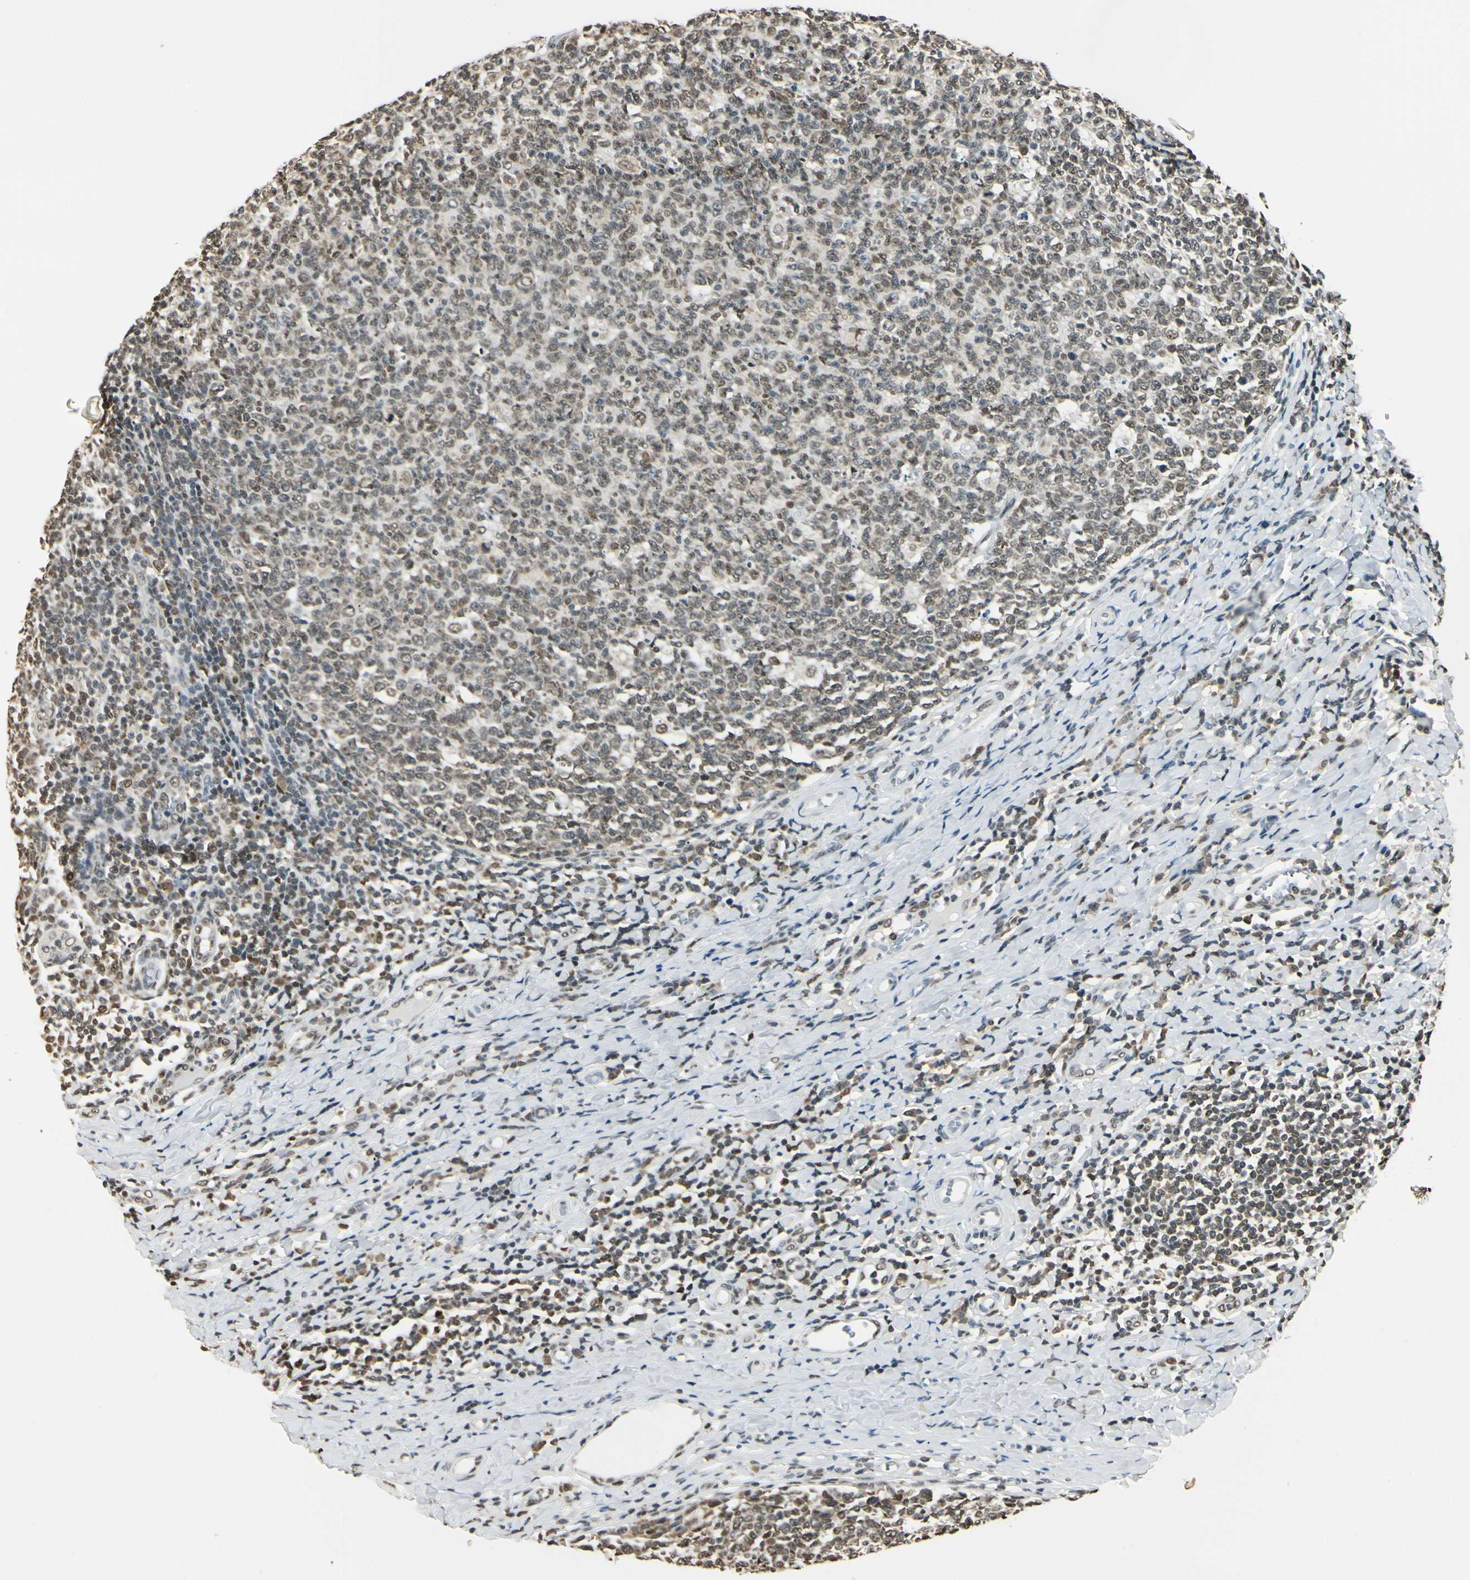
{"staining": {"intensity": "weak", "quantity": "25%-75%", "location": "cytoplasmic/membranous,nuclear"}, "tissue": "tonsil", "cell_type": "Germinal center cells", "image_type": "normal", "snomed": [{"axis": "morphology", "description": "Normal tissue, NOS"}, {"axis": "topography", "description": "Tonsil"}], "caption": "Immunohistochemical staining of benign human tonsil reveals 25%-75% levels of weak cytoplasmic/membranous,nuclear protein staining in approximately 25%-75% of germinal center cells.", "gene": "FANCG", "patient": {"sex": "male", "age": 6}}